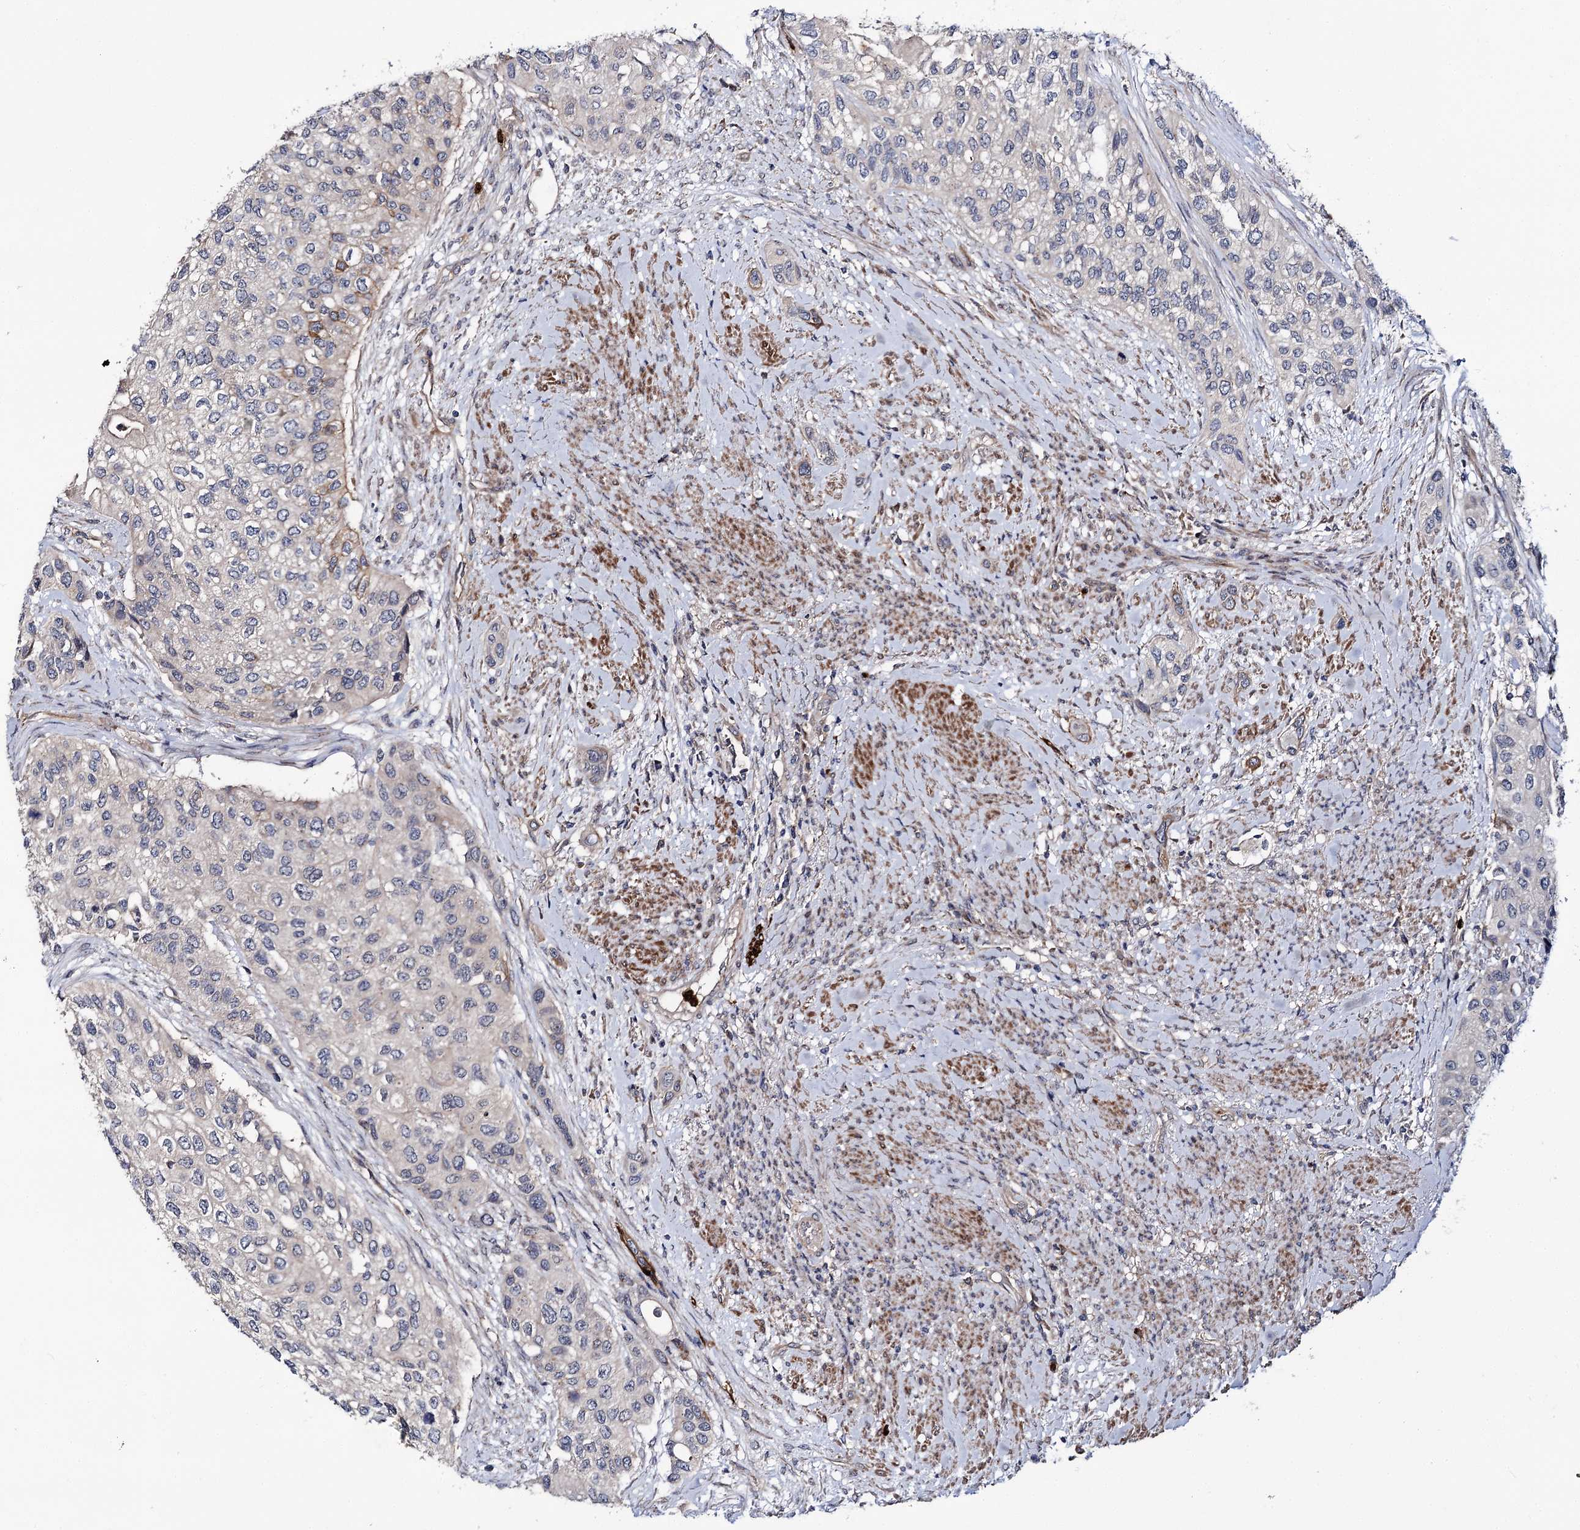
{"staining": {"intensity": "negative", "quantity": "none", "location": "none"}, "tissue": "urothelial cancer", "cell_type": "Tumor cells", "image_type": "cancer", "snomed": [{"axis": "morphology", "description": "Normal tissue, NOS"}, {"axis": "morphology", "description": "Urothelial carcinoma, High grade"}, {"axis": "topography", "description": "Vascular tissue"}, {"axis": "topography", "description": "Urinary bladder"}], "caption": "DAB (3,3'-diaminobenzidine) immunohistochemical staining of human urothelial cancer shows no significant positivity in tumor cells.", "gene": "MINDY3", "patient": {"sex": "female", "age": 56}}